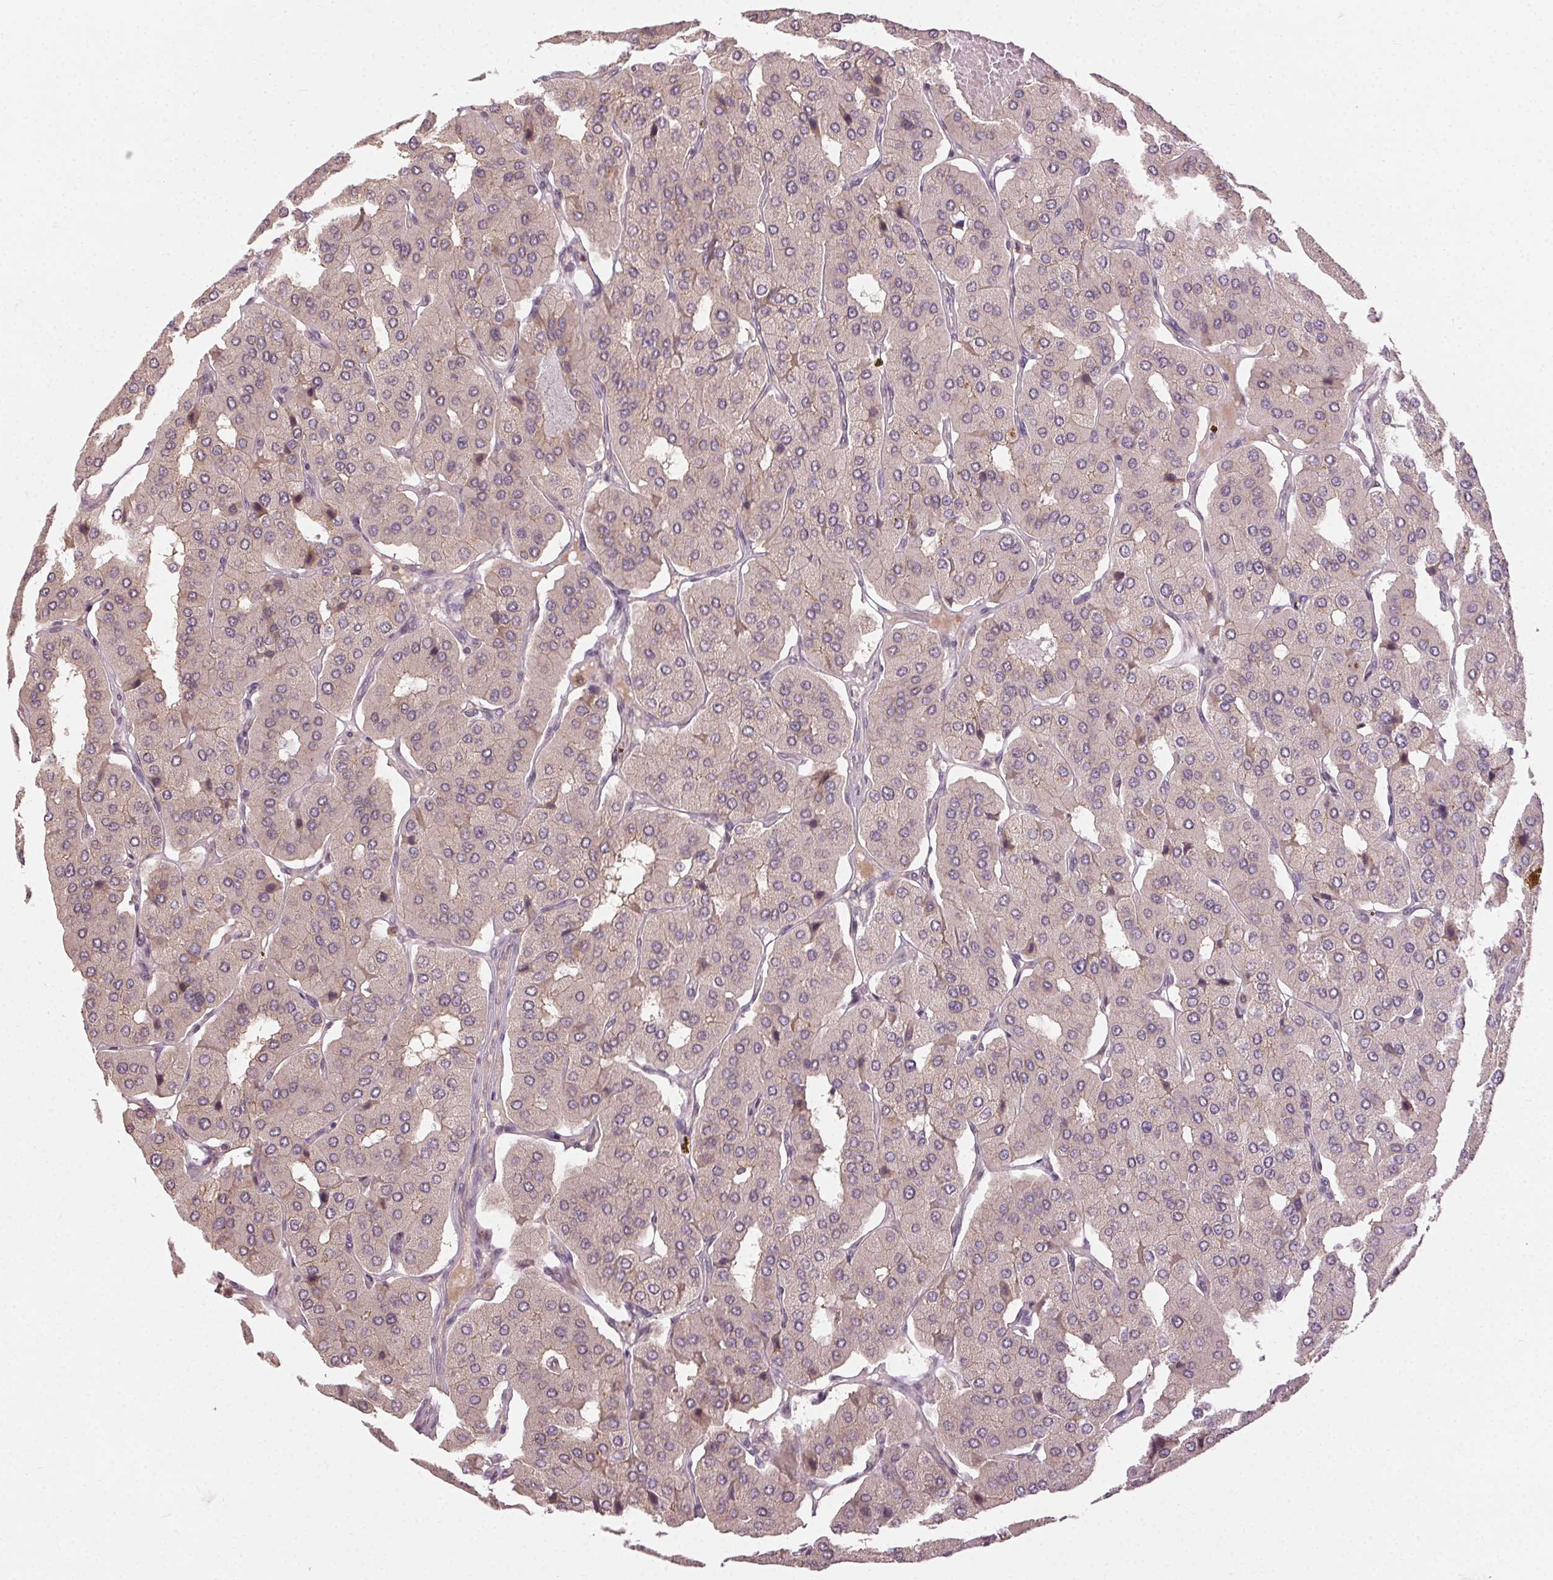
{"staining": {"intensity": "weak", "quantity": "<25%", "location": "cytoplasmic/membranous"}, "tissue": "parathyroid gland", "cell_type": "Glandular cells", "image_type": "normal", "snomed": [{"axis": "morphology", "description": "Normal tissue, NOS"}, {"axis": "morphology", "description": "Adenoma, NOS"}, {"axis": "topography", "description": "Parathyroid gland"}], "caption": "An immunohistochemistry photomicrograph of normal parathyroid gland is shown. There is no staining in glandular cells of parathyroid gland.", "gene": "ATP1B3", "patient": {"sex": "female", "age": 86}}